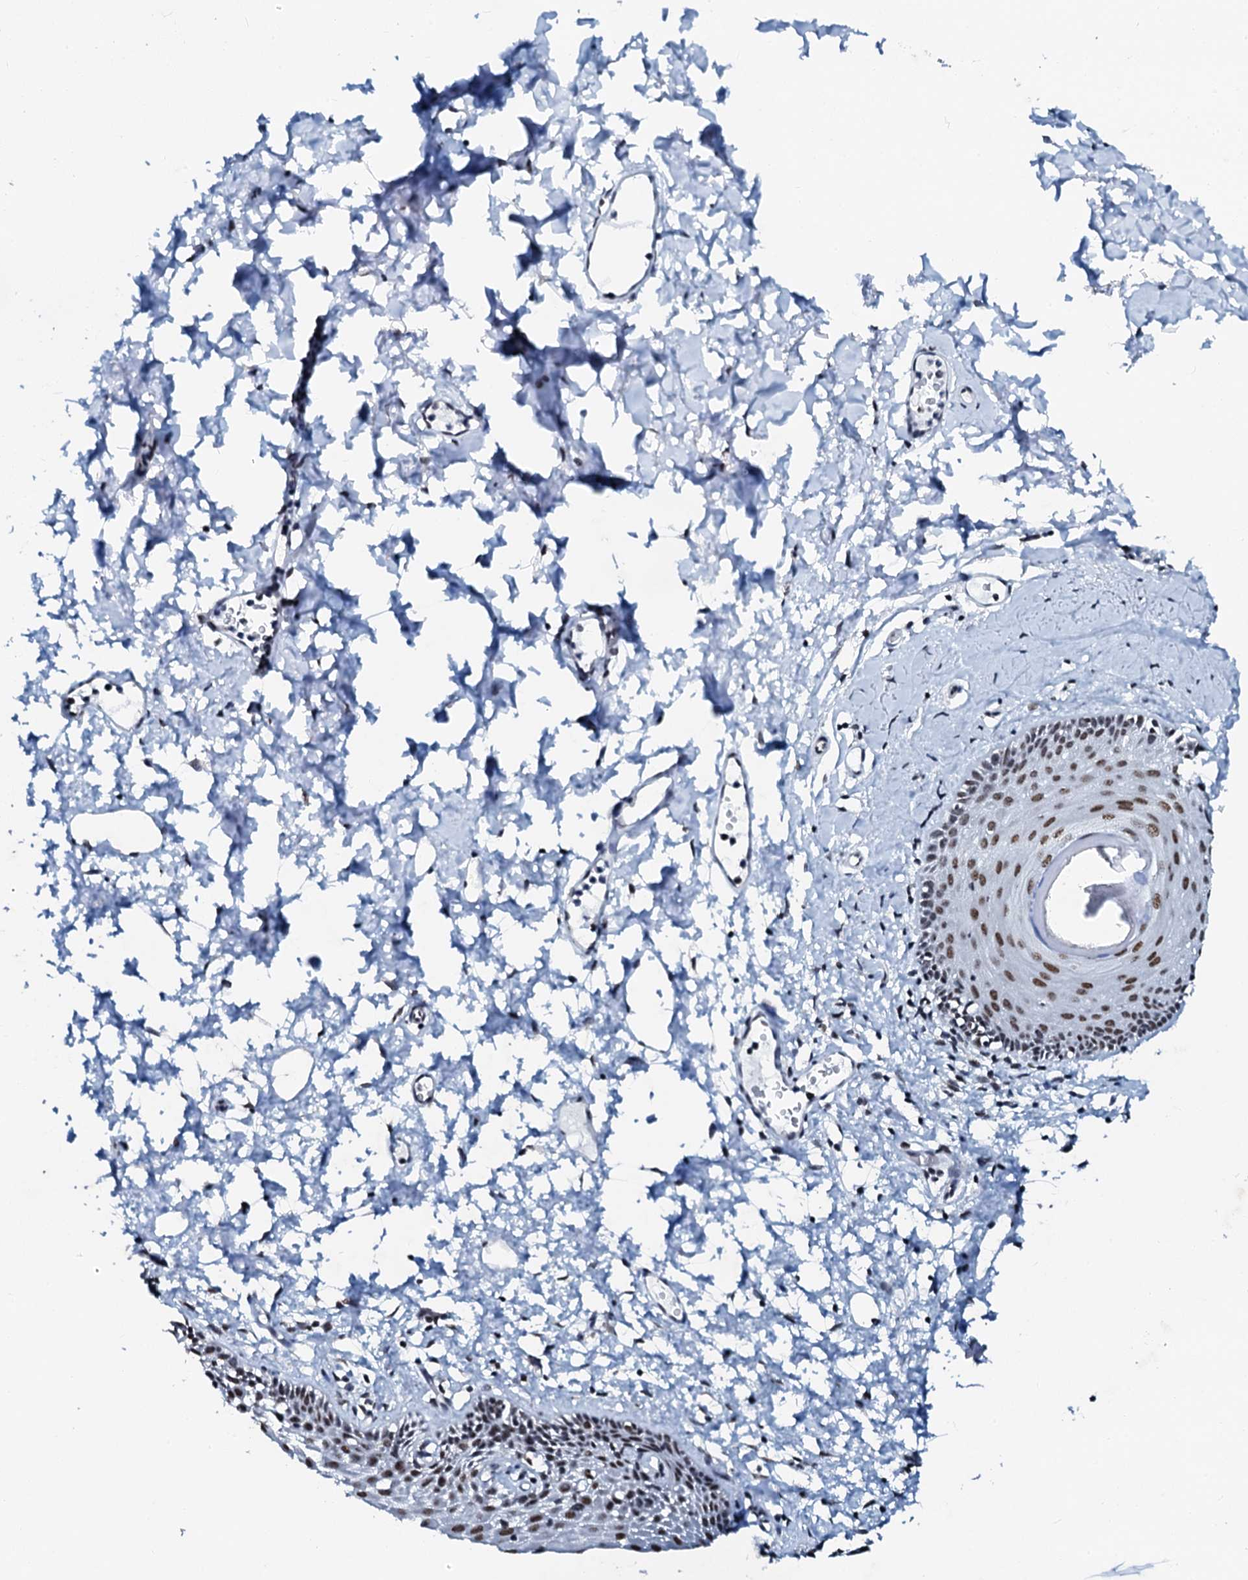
{"staining": {"intensity": "moderate", "quantity": "25%-75%", "location": "nuclear"}, "tissue": "skin", "cell_type": "Epidermal cells", "image_type": "normal", "snomed": [{"axis": "morphology", "description": "Normal tissue, NOS"}, {"axis": "topography", "description": "Vulva"}], "caption": "There is medium levels of moderate nuclear positivity in epidermal cells of unremarkable skin, as demonstrated by immunohistochemical staining (brown color).", "gene": "SLTM", "patient": {"sex": "female", "age": 68}}